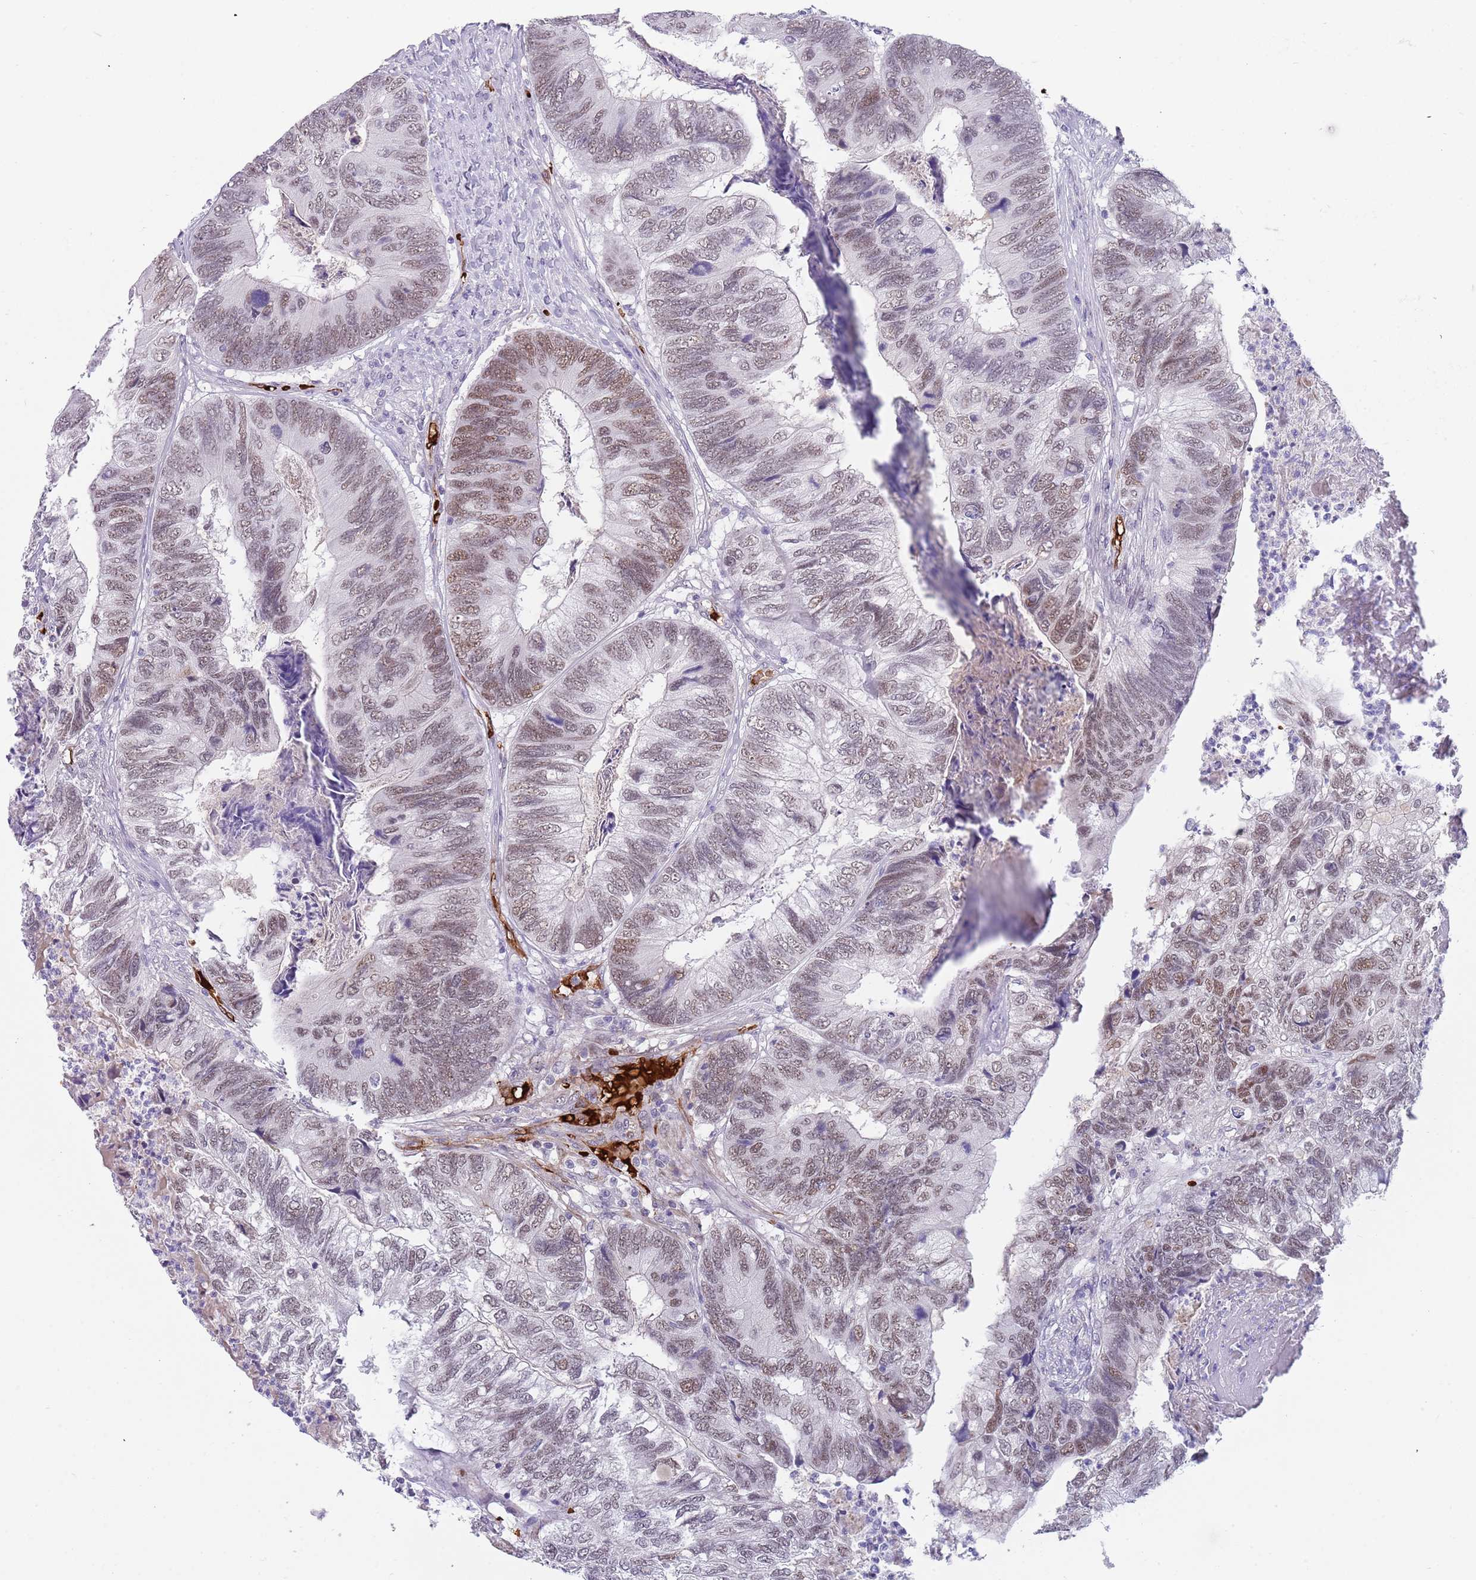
{"staining": {"intensity": "moderate", "quantity": ">75%", "location": "nuclear"}, "tissue": "colorectal cancer", "cell_type": "Tumor cells", "image_type": "cancer", "snomed": [{"axis": "morphology", "description": "Adenocarcinoma, NOS"}, {"axis": "topography", "description": "Colon"}], "caption": "Colorectal adenocarcinoma stained for a protein shows moderate nuclear positivity in tumor cells.", "gene": "LYPD6B", "patient": {"sex": "female", "age": 67}}